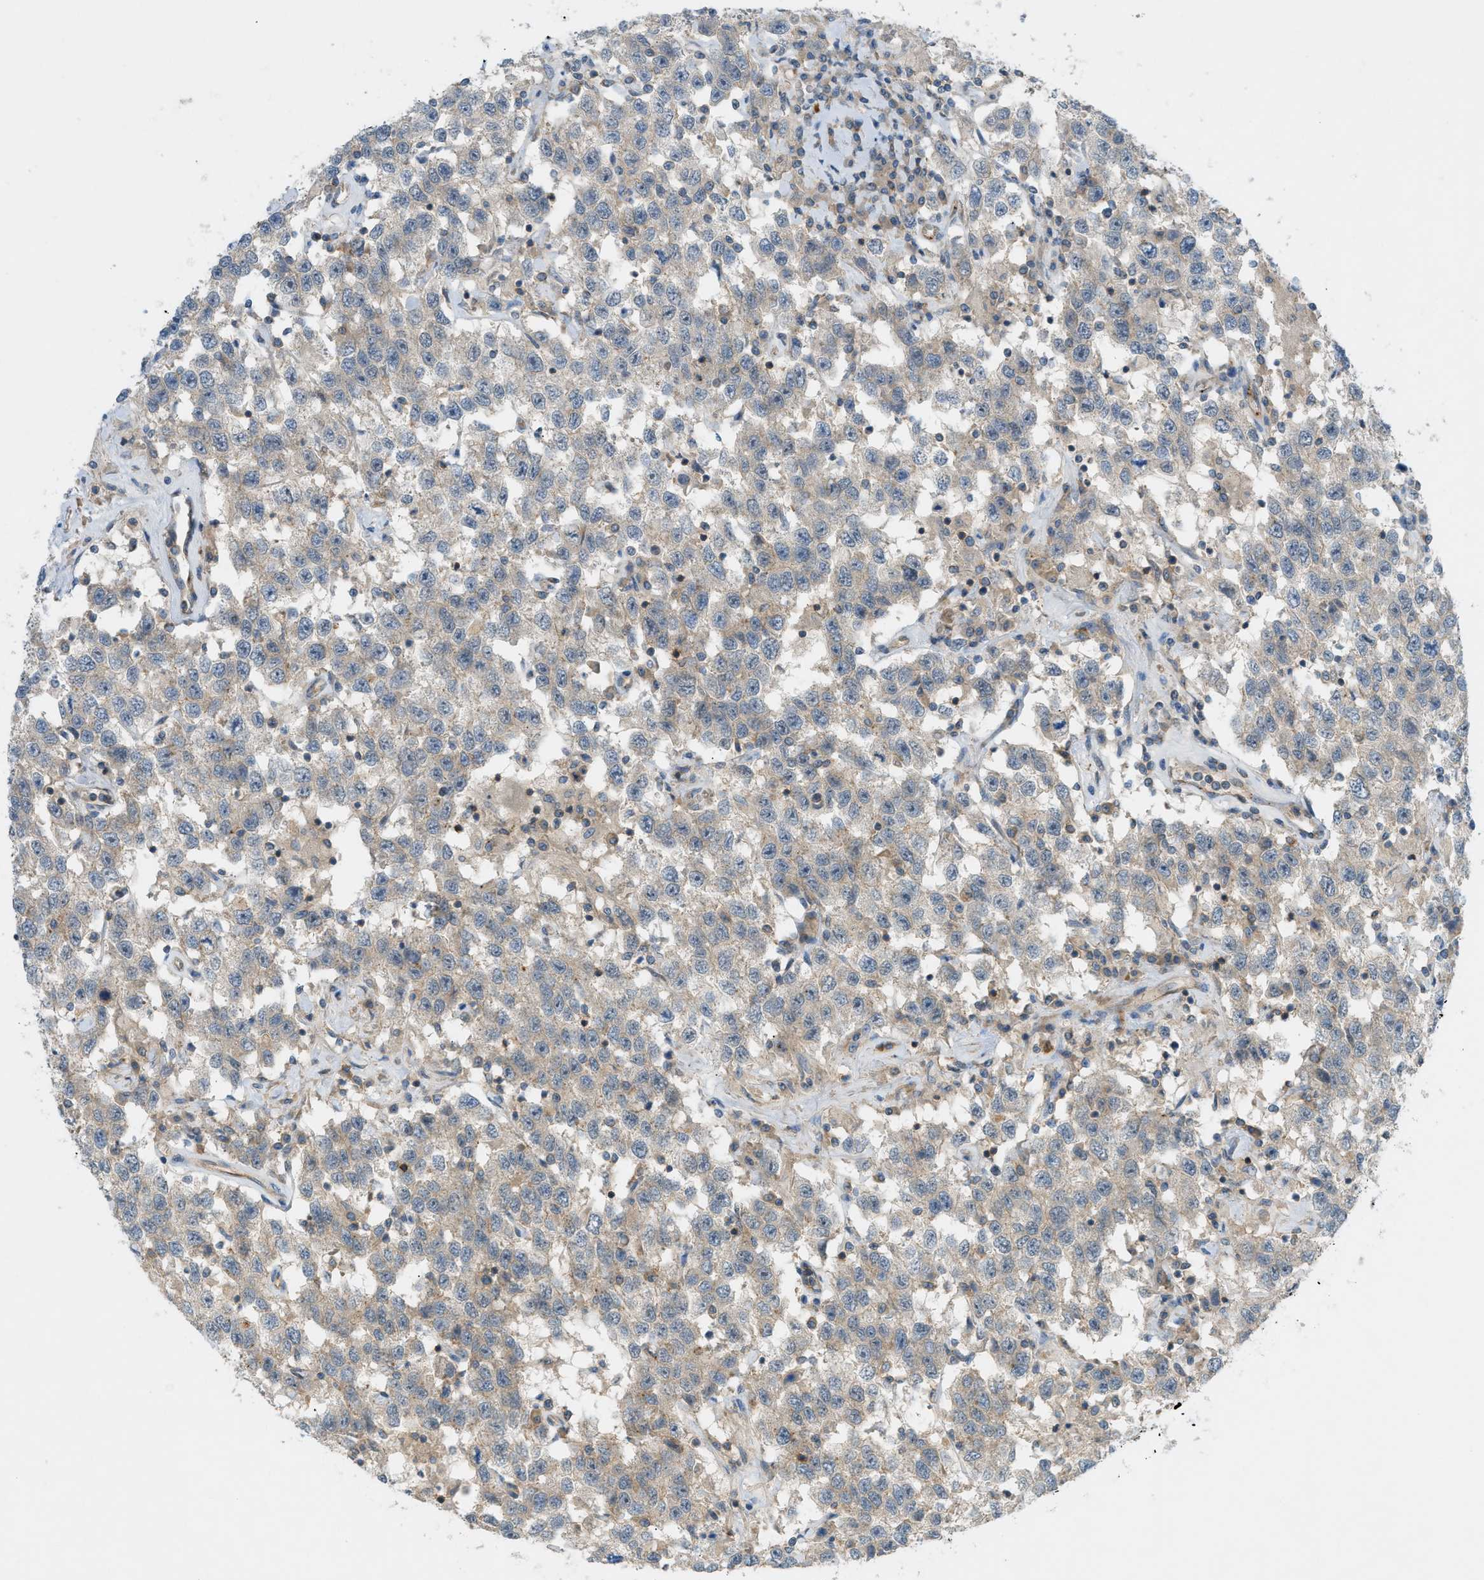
{"staining": {"intensity": "weak", "quantity": ">75%", "location": "cytoplasmic/membranous"}, "tissue": "testis cancer", "cell_type": "Tumor cells", "image_type": "cancer", "snomed": [{"axis": "morphology", "description": "Seminoma, NOS"}, {"axis": "topography", "description": "Testis"}], "caption": "IHC (DAB (3,3'-diaminobenzidine)) staining of seminoma (testis) shows weak cytoplasmic/membranous protein expression in about >75% of tumor cells.", "gene": "GRK6", "patient": {"sex": "male", "age": 41}}